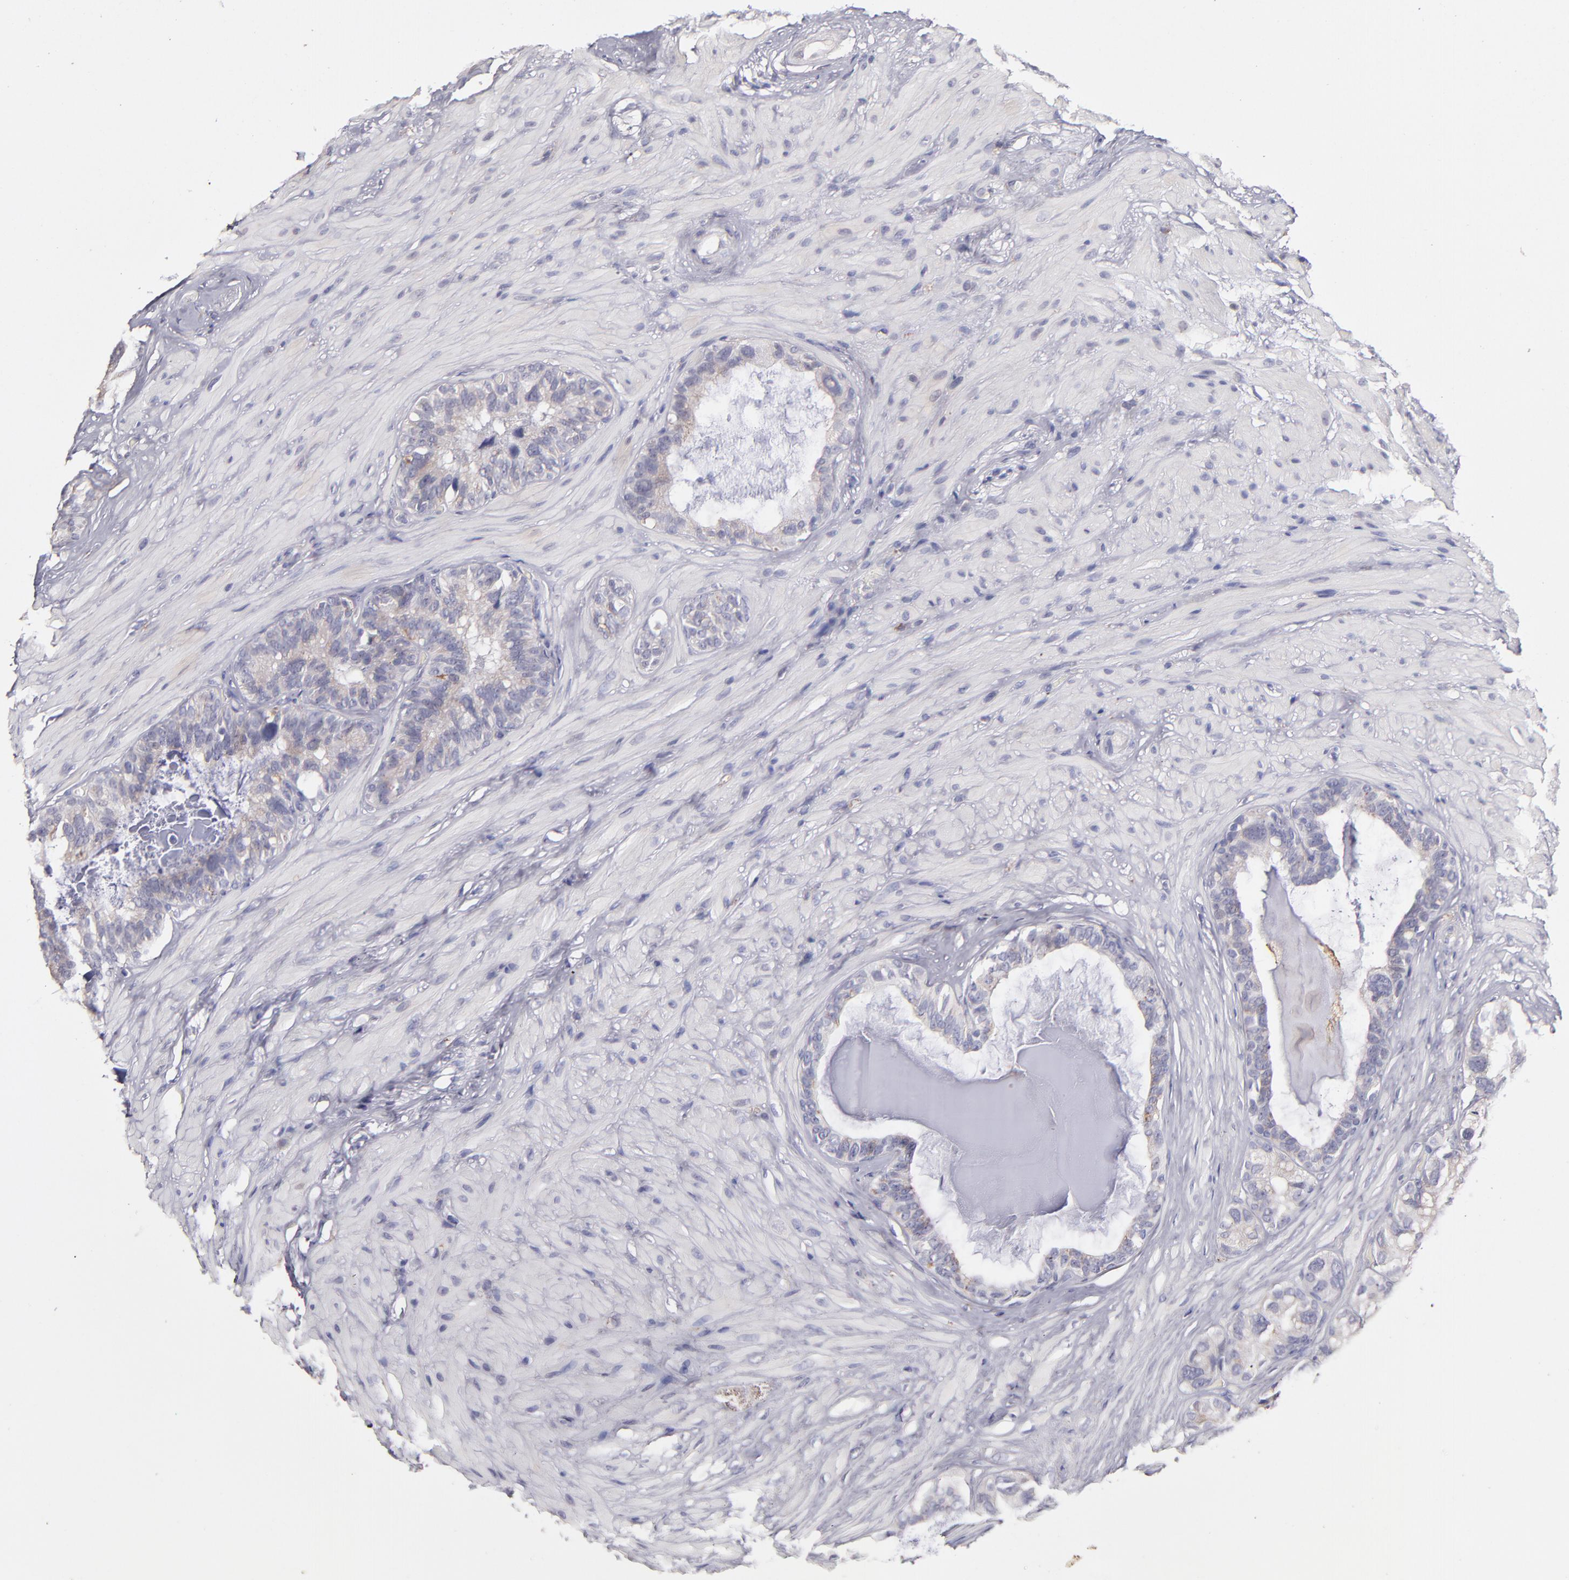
{"staining": {"intensity": "weak", "quantity": "25%-75%", "location": "cytoplasmic/membranous"}, "tissue": "seminal vesicle", "cell_type": "Glandular cells", "image_type": "normal", "snomed": [{"axis": "morphology", "description": "Normal tissue, NOS"}, {"axis": "topography", "description": "Seminal veicle"}], "caption": "High-power microscopy captured an immunohistochemistry (IHC) histopathology image of unremarkable seminal vesicle, revealing weak cytoplasmic/membranous expression in about 25%-75% of glandular cells. The staining was performed using DAB (3,3'-diaminobenzidine) to visualize the protein expression in brown, while the nuclei were stained in blue with hematoxylin (Magnification: 20x).", "gene": "GLDC", "patient": {"sex": "male", "age": 63}}